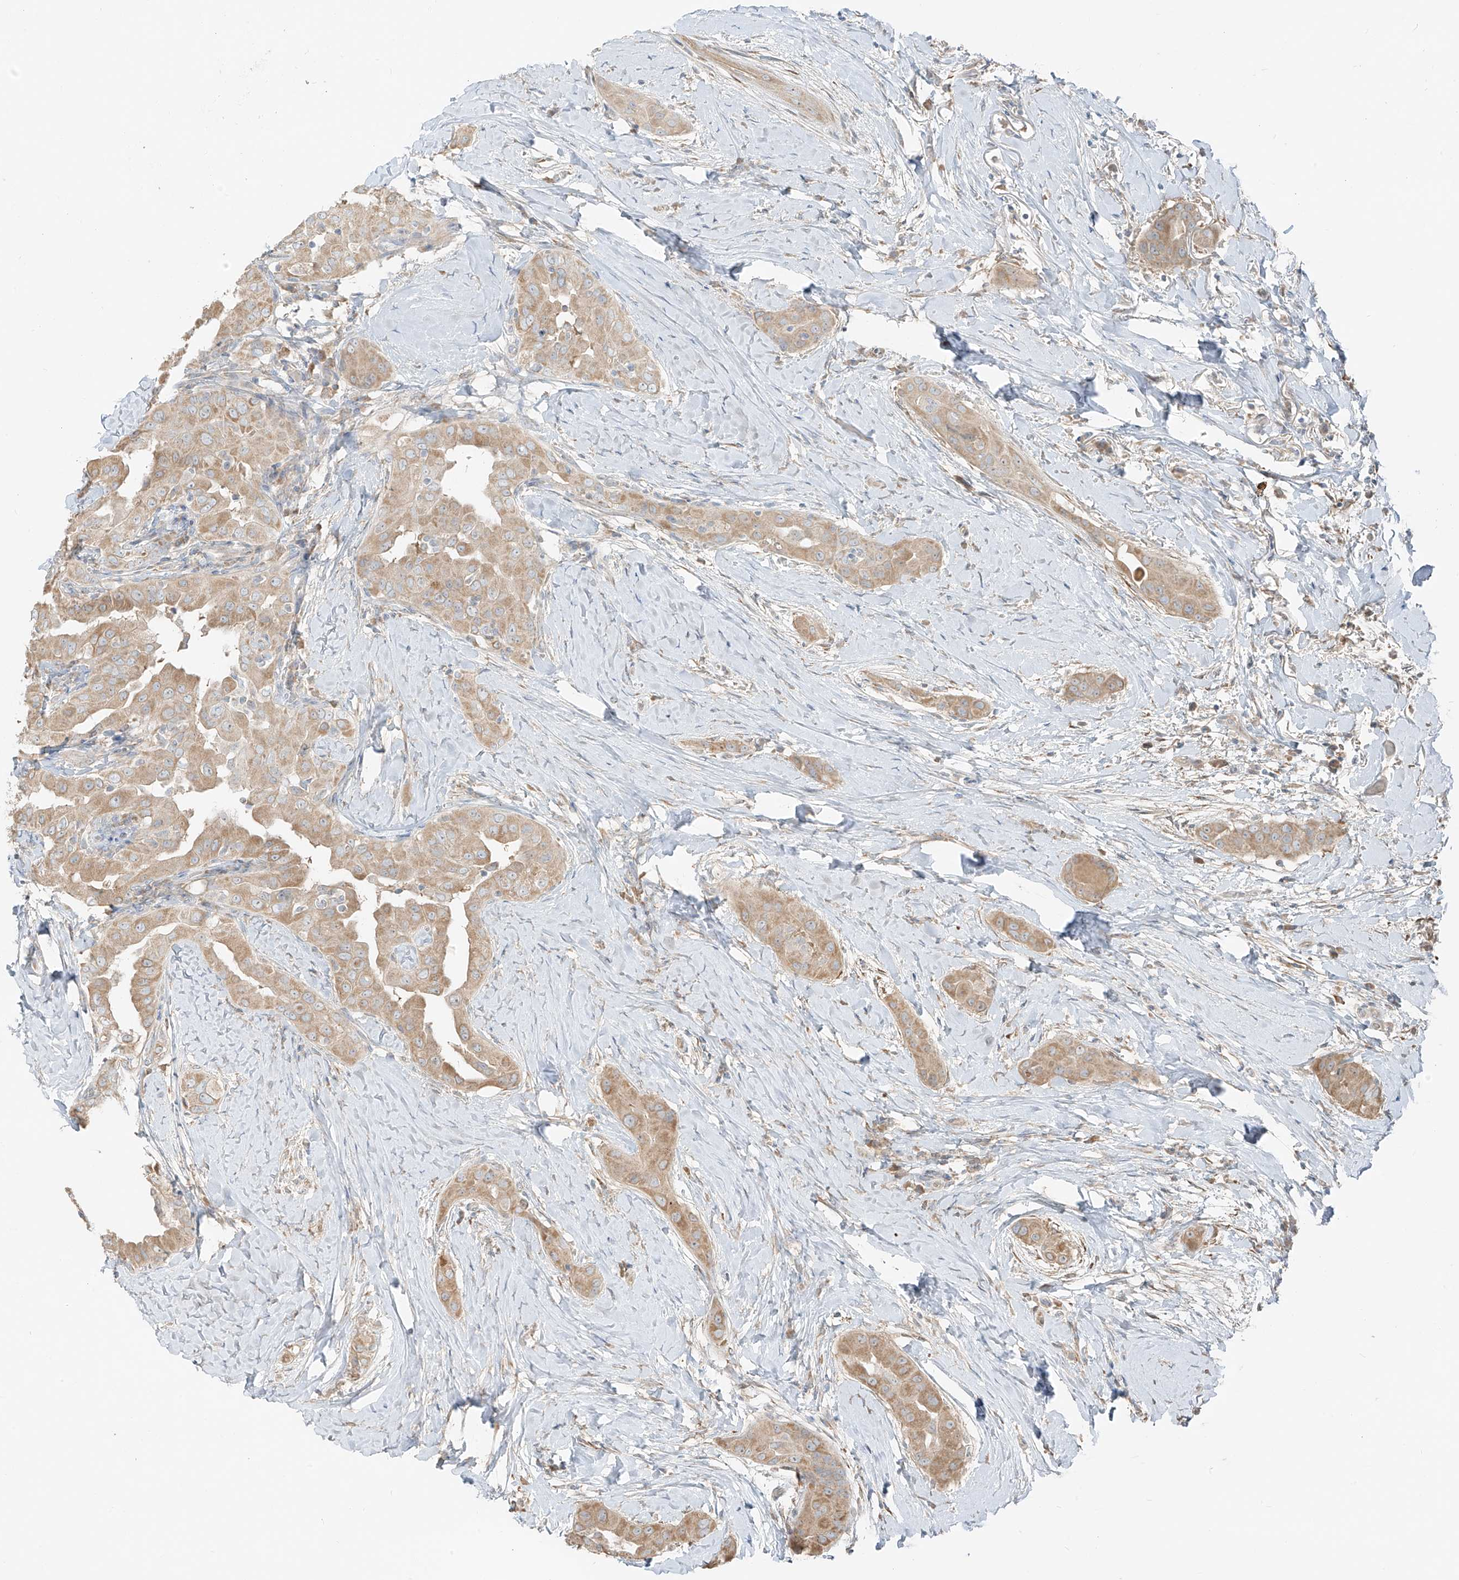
{"staining": {"intensity": "weak", "quantity": ">75%", "location": "cytoplasmic/membranous"}, "tissue": "thyroid cancer", "cell_type": "Tumor cells", "image_type": "cancer", "snomed": [{"axis": "morphology", "description": "Papillary adenocarcinoma, NOS"}, {"axis": "topography", "description": "Thyroid gland"}], "caption": "Thyroid cancer tissue shows weak cytoplasmic/membranous expression in approximately >75% of tumor cells, visualized by immunohistochemistry. The protein of interest is shown in brown color, while the nuclei are stained blue.", "gene": "FSTL1", "patient": {"sex": "male", "age": 33}}